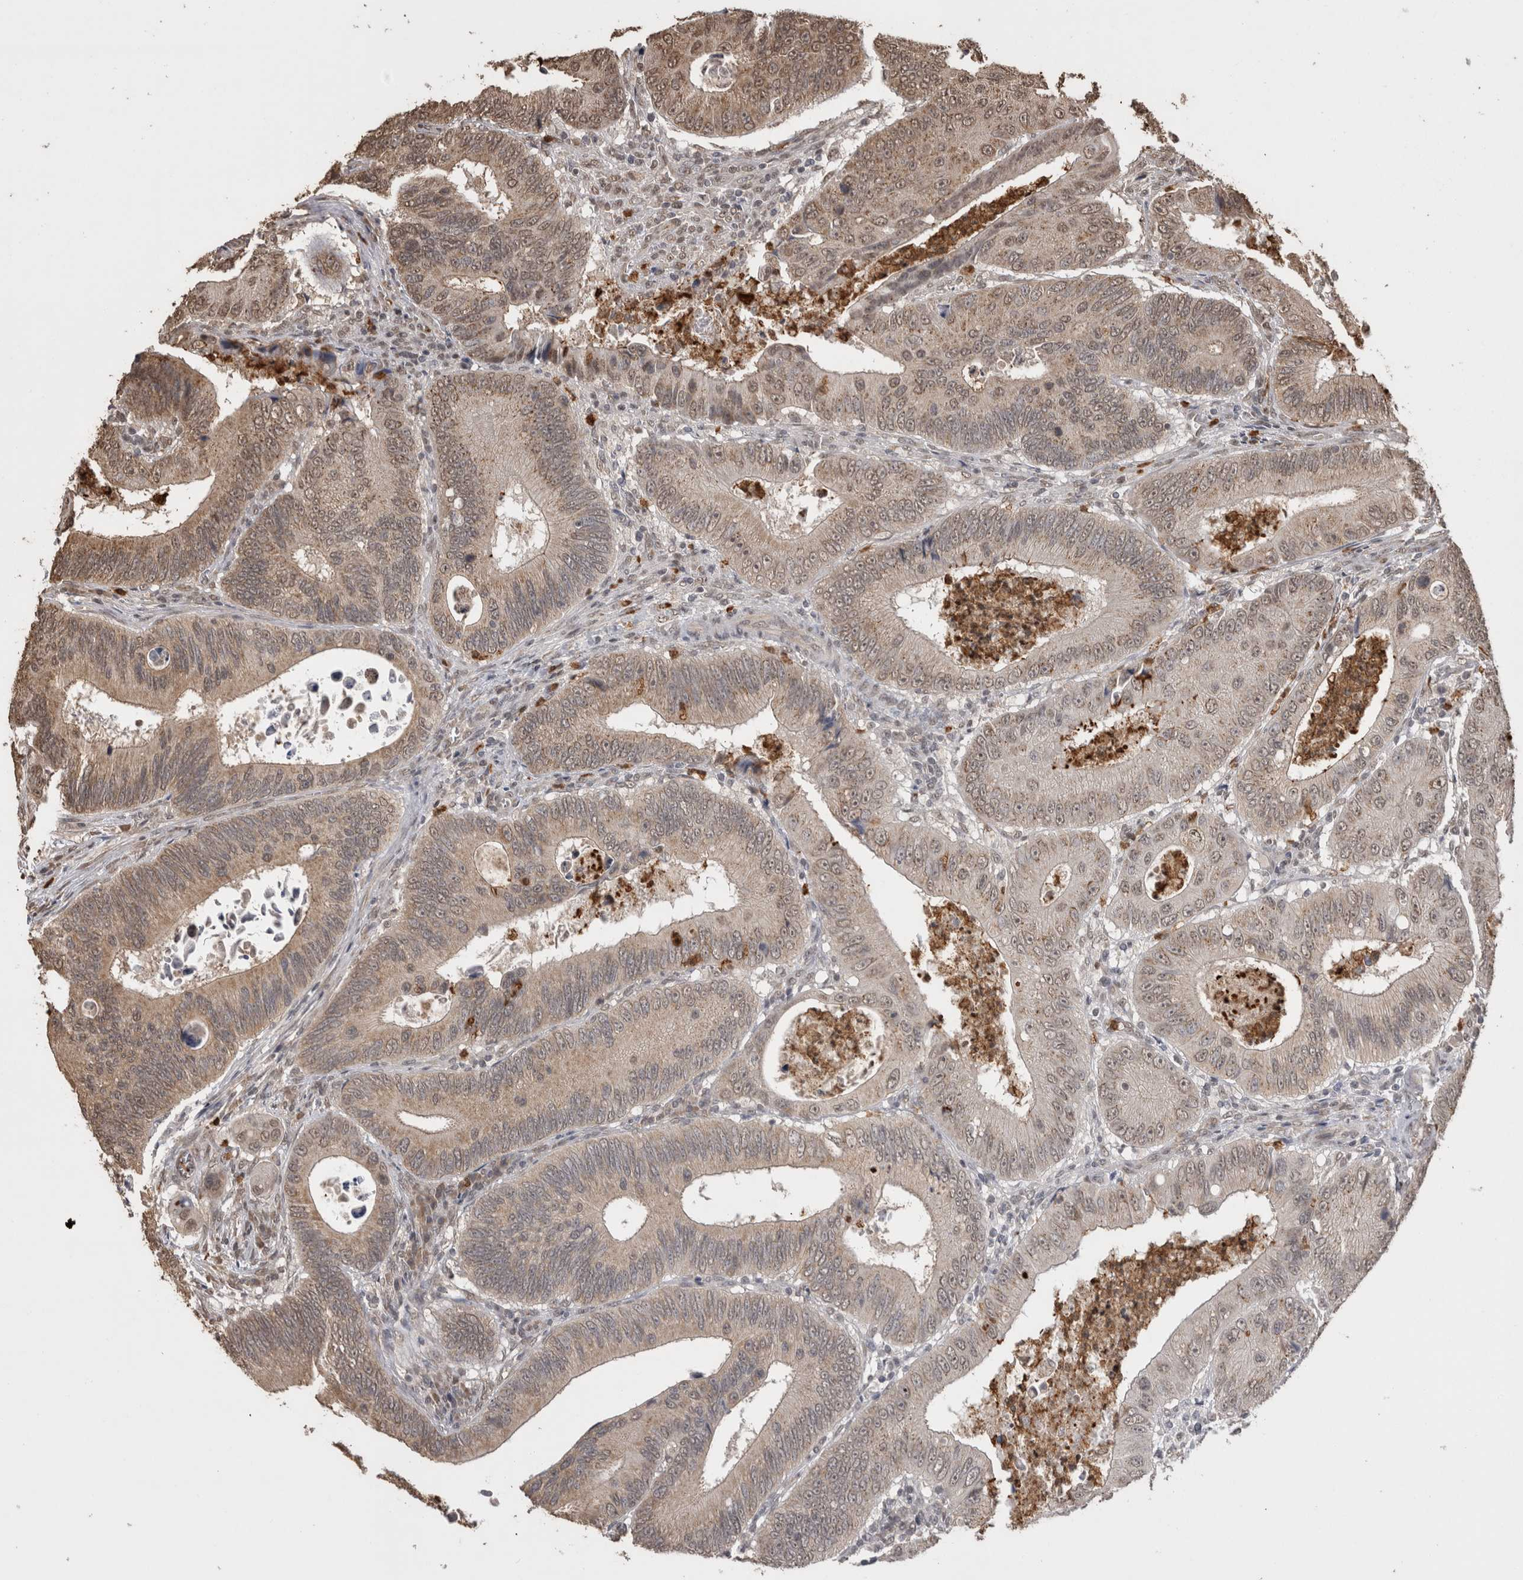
{"staining": {"intensity": "weak", "quantity": ">75%", "location": "cytoplasmic/membranous,nuclear"}, "tissue": "colorectal cancer", "cell_type": "Tumor cells", "image_type": "cancer", "snomed": [{"axis": "morphology", "description": "Inflammation, NOS"}, {"axis": "morphology", "description": "Adenocarcinoma, NOS"}, {"axis": "topography", "description": "Colon"}], "caption": "Protein analysis of colorectal adenocarcinoma tissue reveals weak cytoplasmic/membranous and nuclear expression in about >75% of tumor cells. The staining was performed using DAB (3,3'-diaminobenzidine) to visualize the protein expression in brown, while the nuclei were stained in blue with hematoxylin (Magnification: 20x).", "gene": "PAK4", "patient": {"sex": "male", "age": 72}}